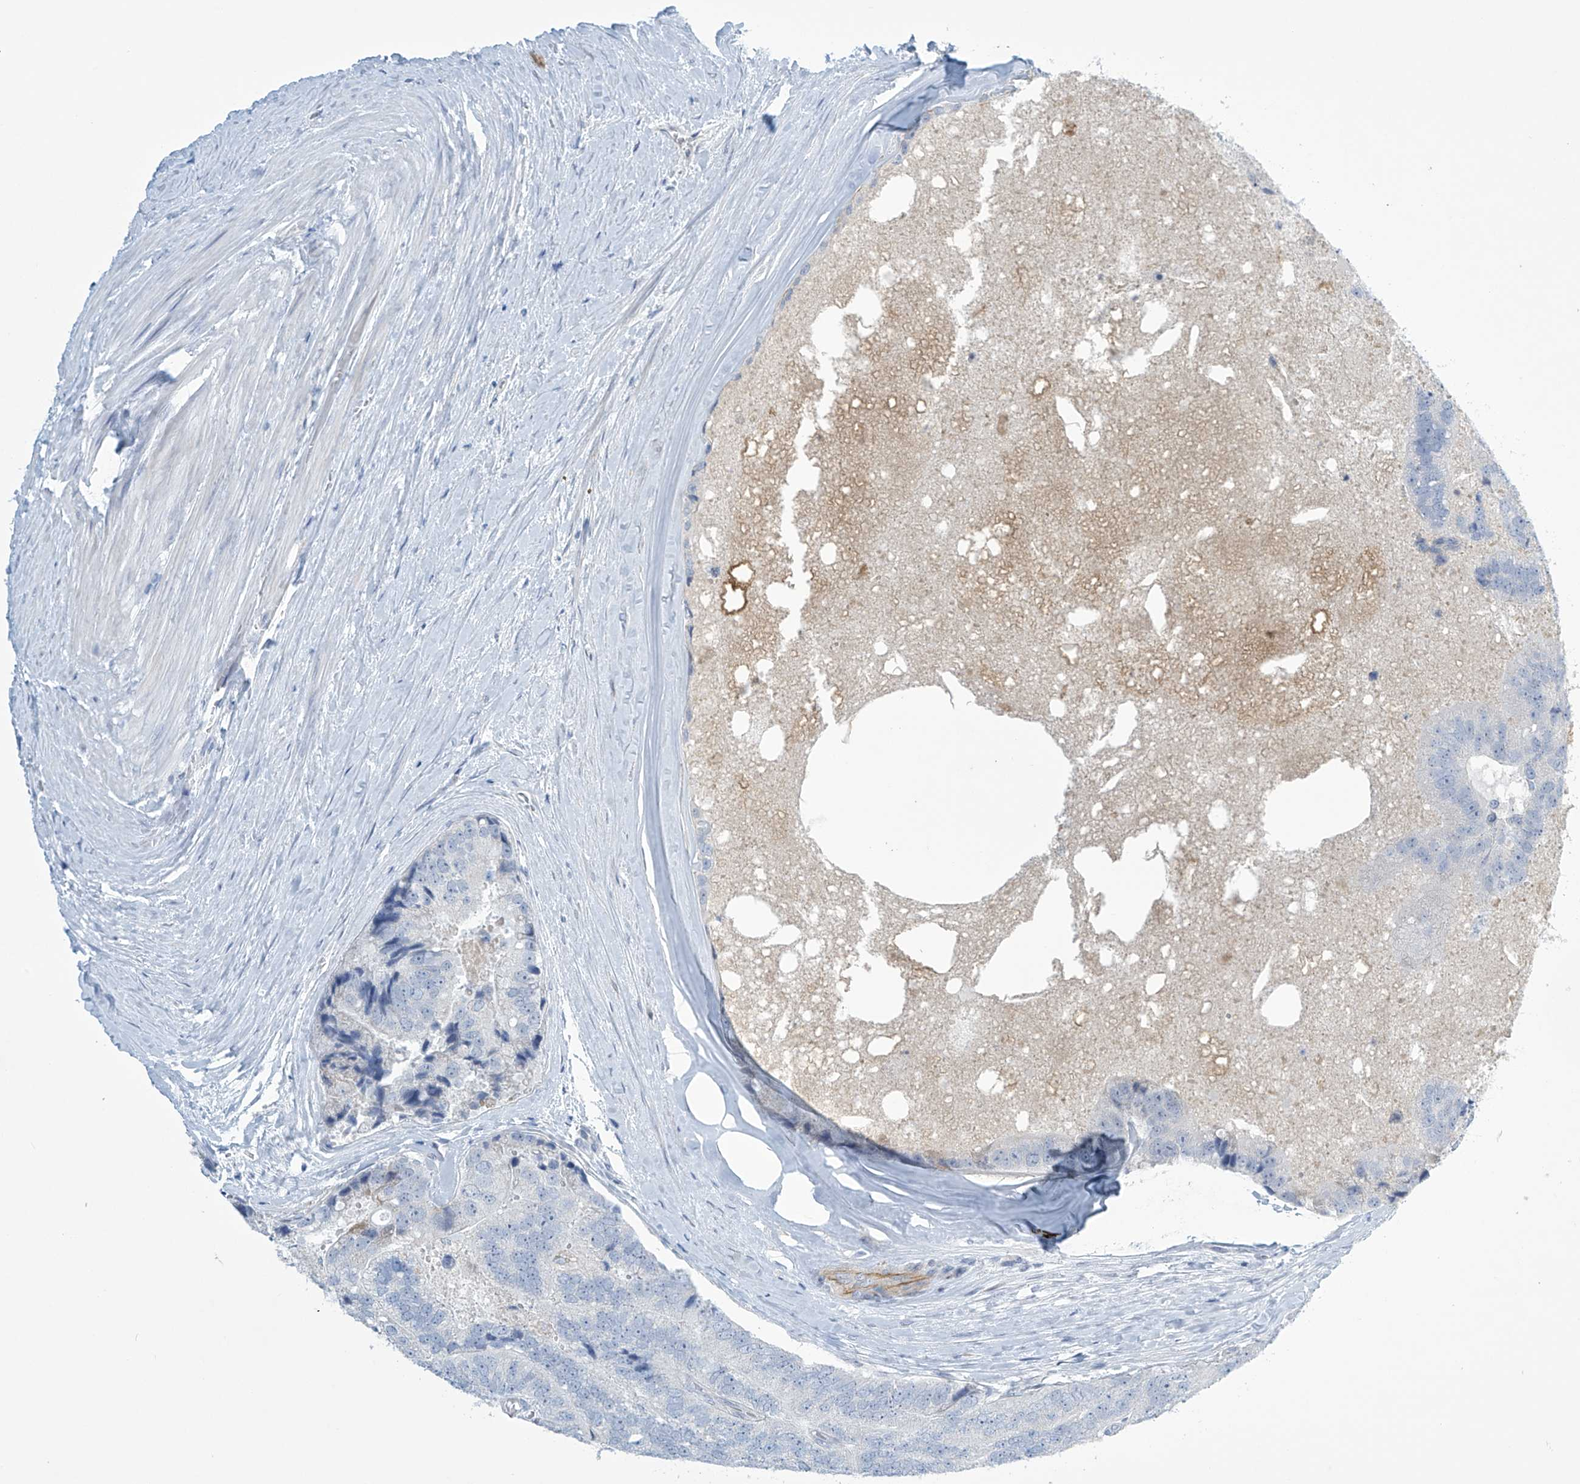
{"staining": {"intensity": "negative", "quantity": "none", "location": "none"}, "tissue": "prostate cancer", "cell_type": "Tumor cells", "image_type": "cancer", "snomed": [{"axis": "morphology", "description": "Adenocarcinoma, High grade"}, {"axis": "topography", "description": "Prostate"}], "caption": "Tumor cells are negative for brown protein staining in adenocarcinoma (high-grade) (prostate).", "gene": "SLC35A5", "patient": {"sex": "male", "age": 70}}